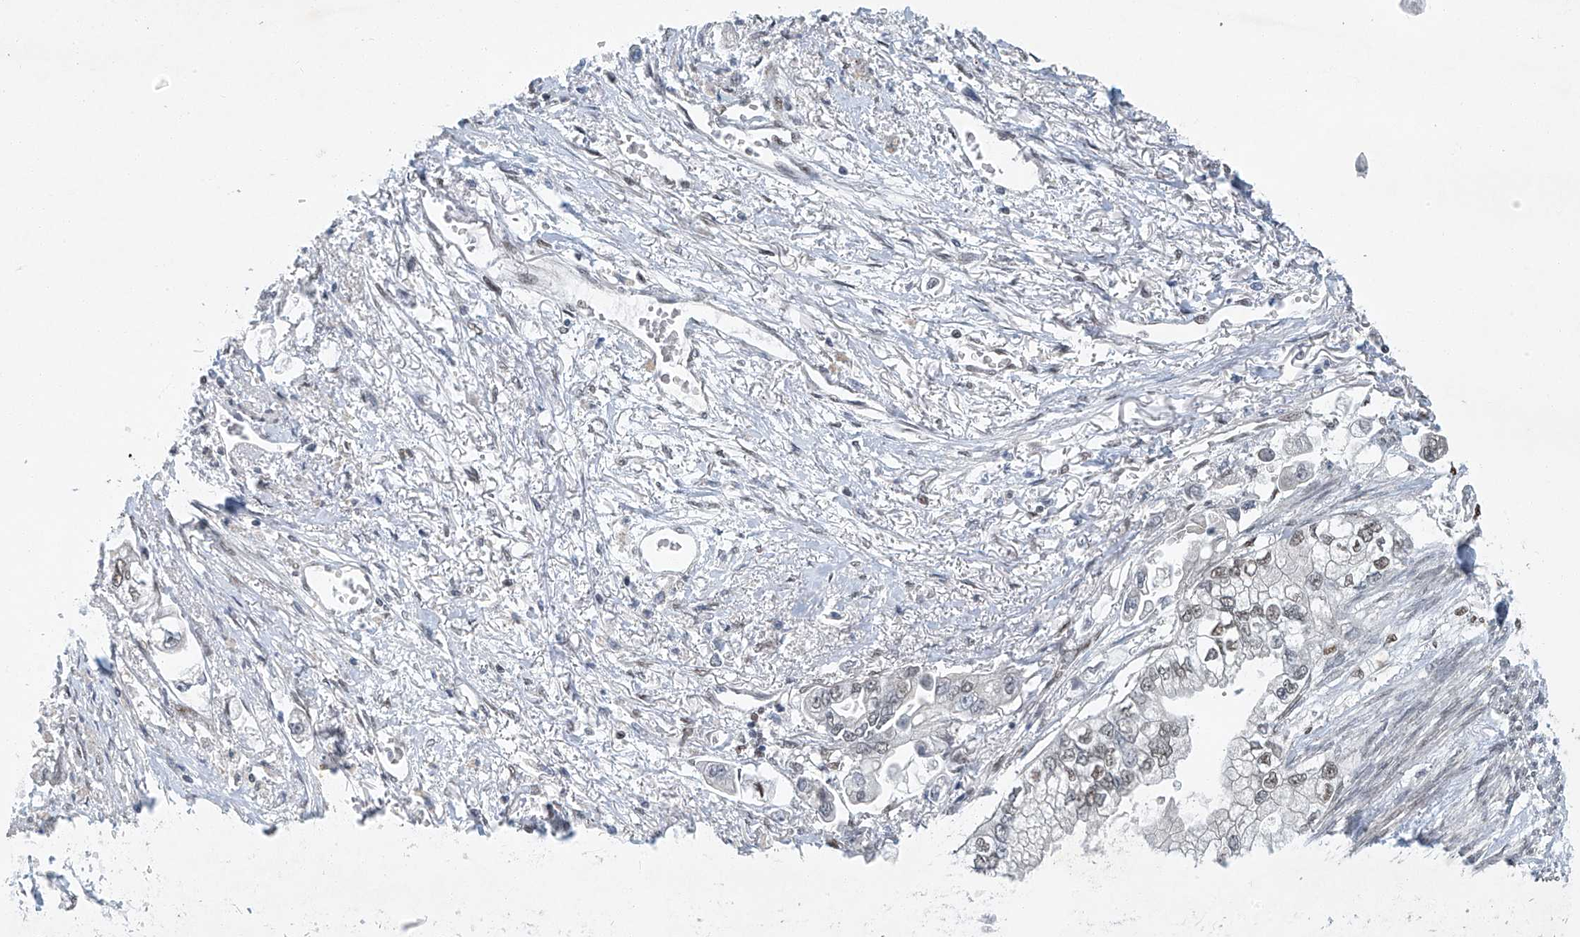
{"staining": {"intensity": "weak", "quantity": ">75%", "location": "nuclear"}, "tissue": "stomach cancer", "cell_type": "Tumor cells", "image_type": "cancer", "snomed": [{"axis": "morphology", "description": "Adenocarcinoma, NOS"}, {"axis": "topography", "description": "Stomach"}], "caption": "A brown stain highlights weak nuclear positivity of a protein in stomach adenocarcinoma tumor cells.", "gene": "TAF8", "patient": {"sex": "male", "age": 62}}